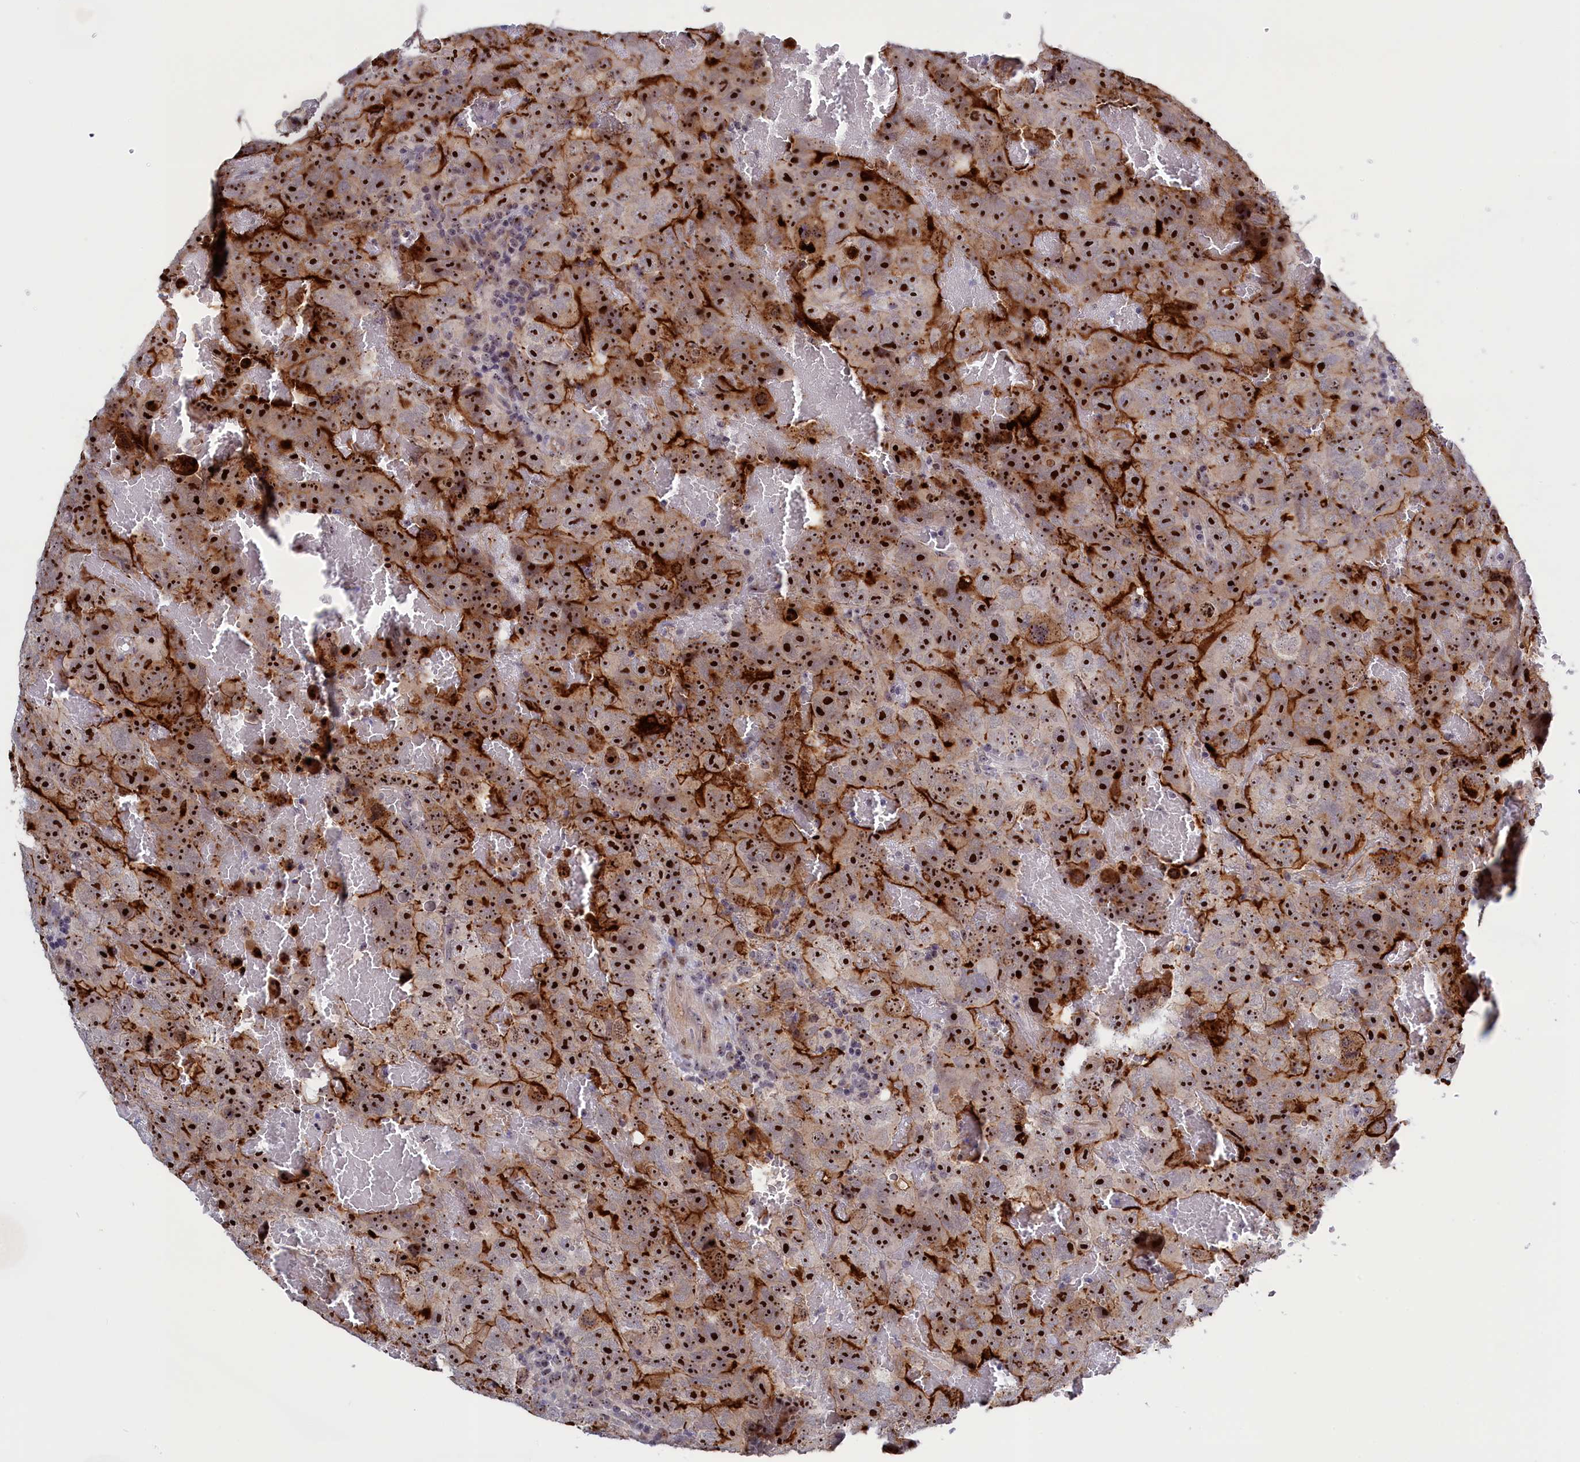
{"staining": {"intensity": "strong", "quantity": ">75%", "location": "cytoplasmic/membranous,nuclear"}, "tissue": "testis cancer", "cell_type": "Tumor cells", "image_type": "cancer", "snomed": [{"axis": "morphology", "description": "Carcinoma, Embryonal, NOS"}, {"axis": "topography", "description": "Testis"}], "caption": "Human testis cancer (embryonal carcinoma) stained with a brown dye exhibits strong cytoplasmic/membranous and nuclear positive staining in approximately >75% of tumor cells.", "gene": "PPAN", "patient": {"sex": "male", "age": 45}}